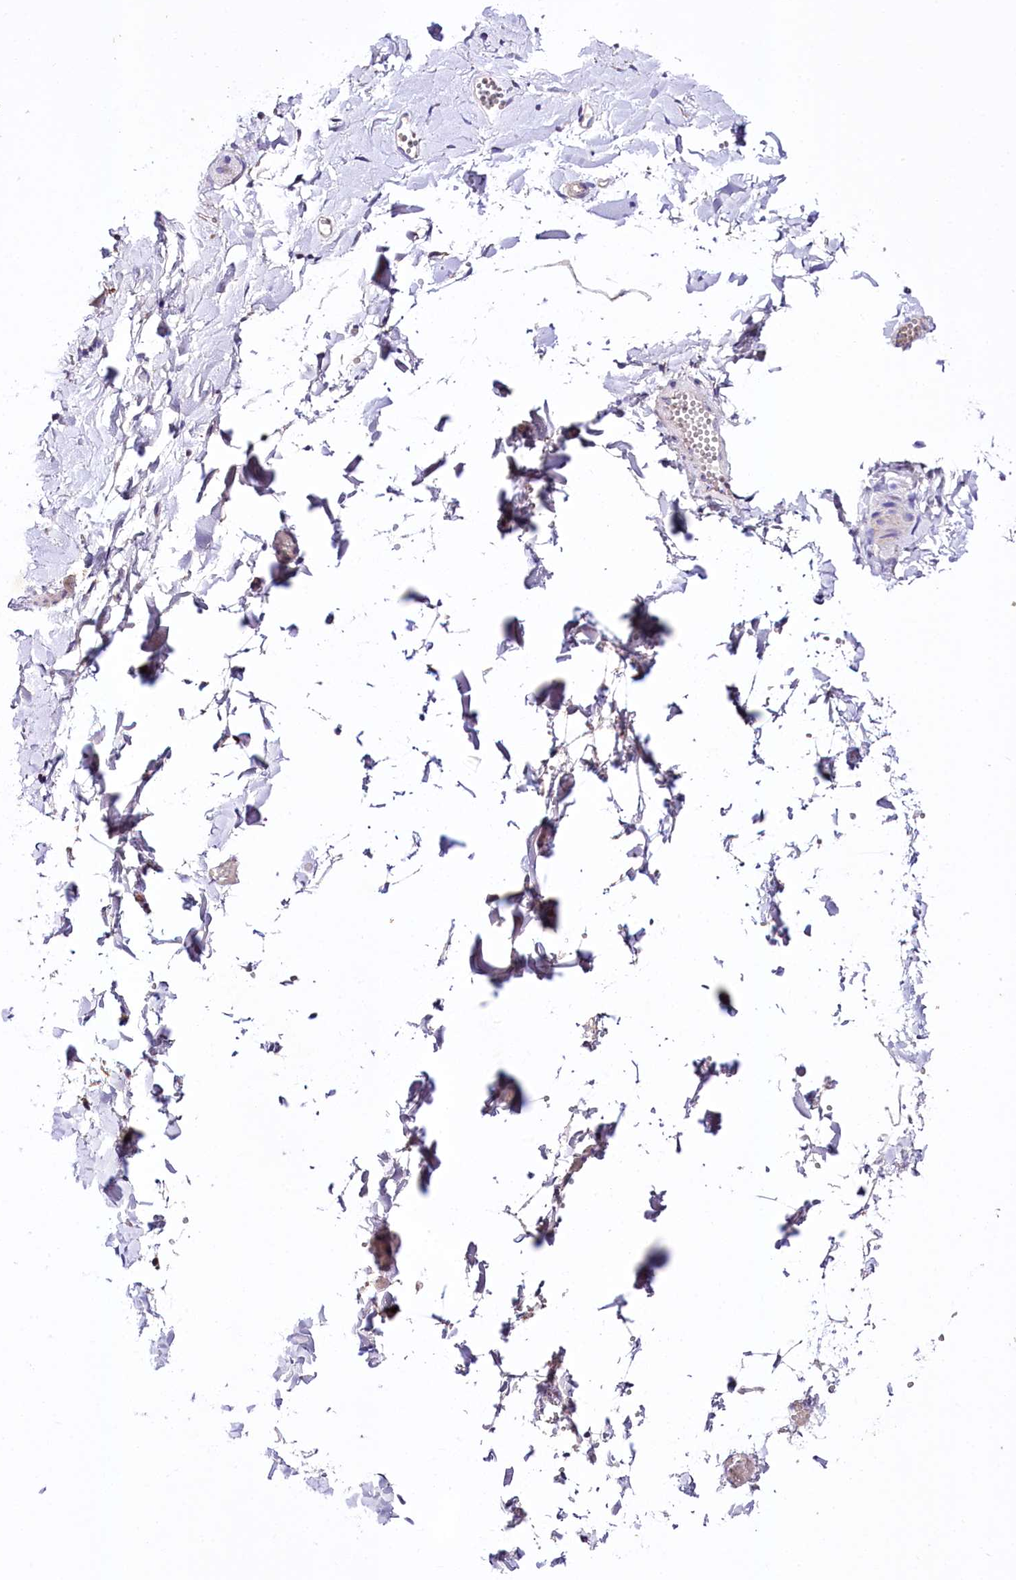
{"staining": {"intensity": "weak", "quantity": "25%-75%", "location": "cytoplasmic/membranous"}, "tissue": "adipose tissue", "cell_type": "Adipocytes", "image_type": "normal", "snomed": [{"axis": "morphology", "description": "Normal tissue, NOS"}, {"axis": "topography", "description": "Gallbladder"}, {"axis": "topography", "description": "Peripheral nerve tissue"}], "caption": "Weak cytoplasmic/membranous staining for a protein is present in approximately 25%-75% of adipocytes of normal adipose tissue using IHC.", "gene": "ZNF45", "patient": {"sex": "male", "age": 38}}